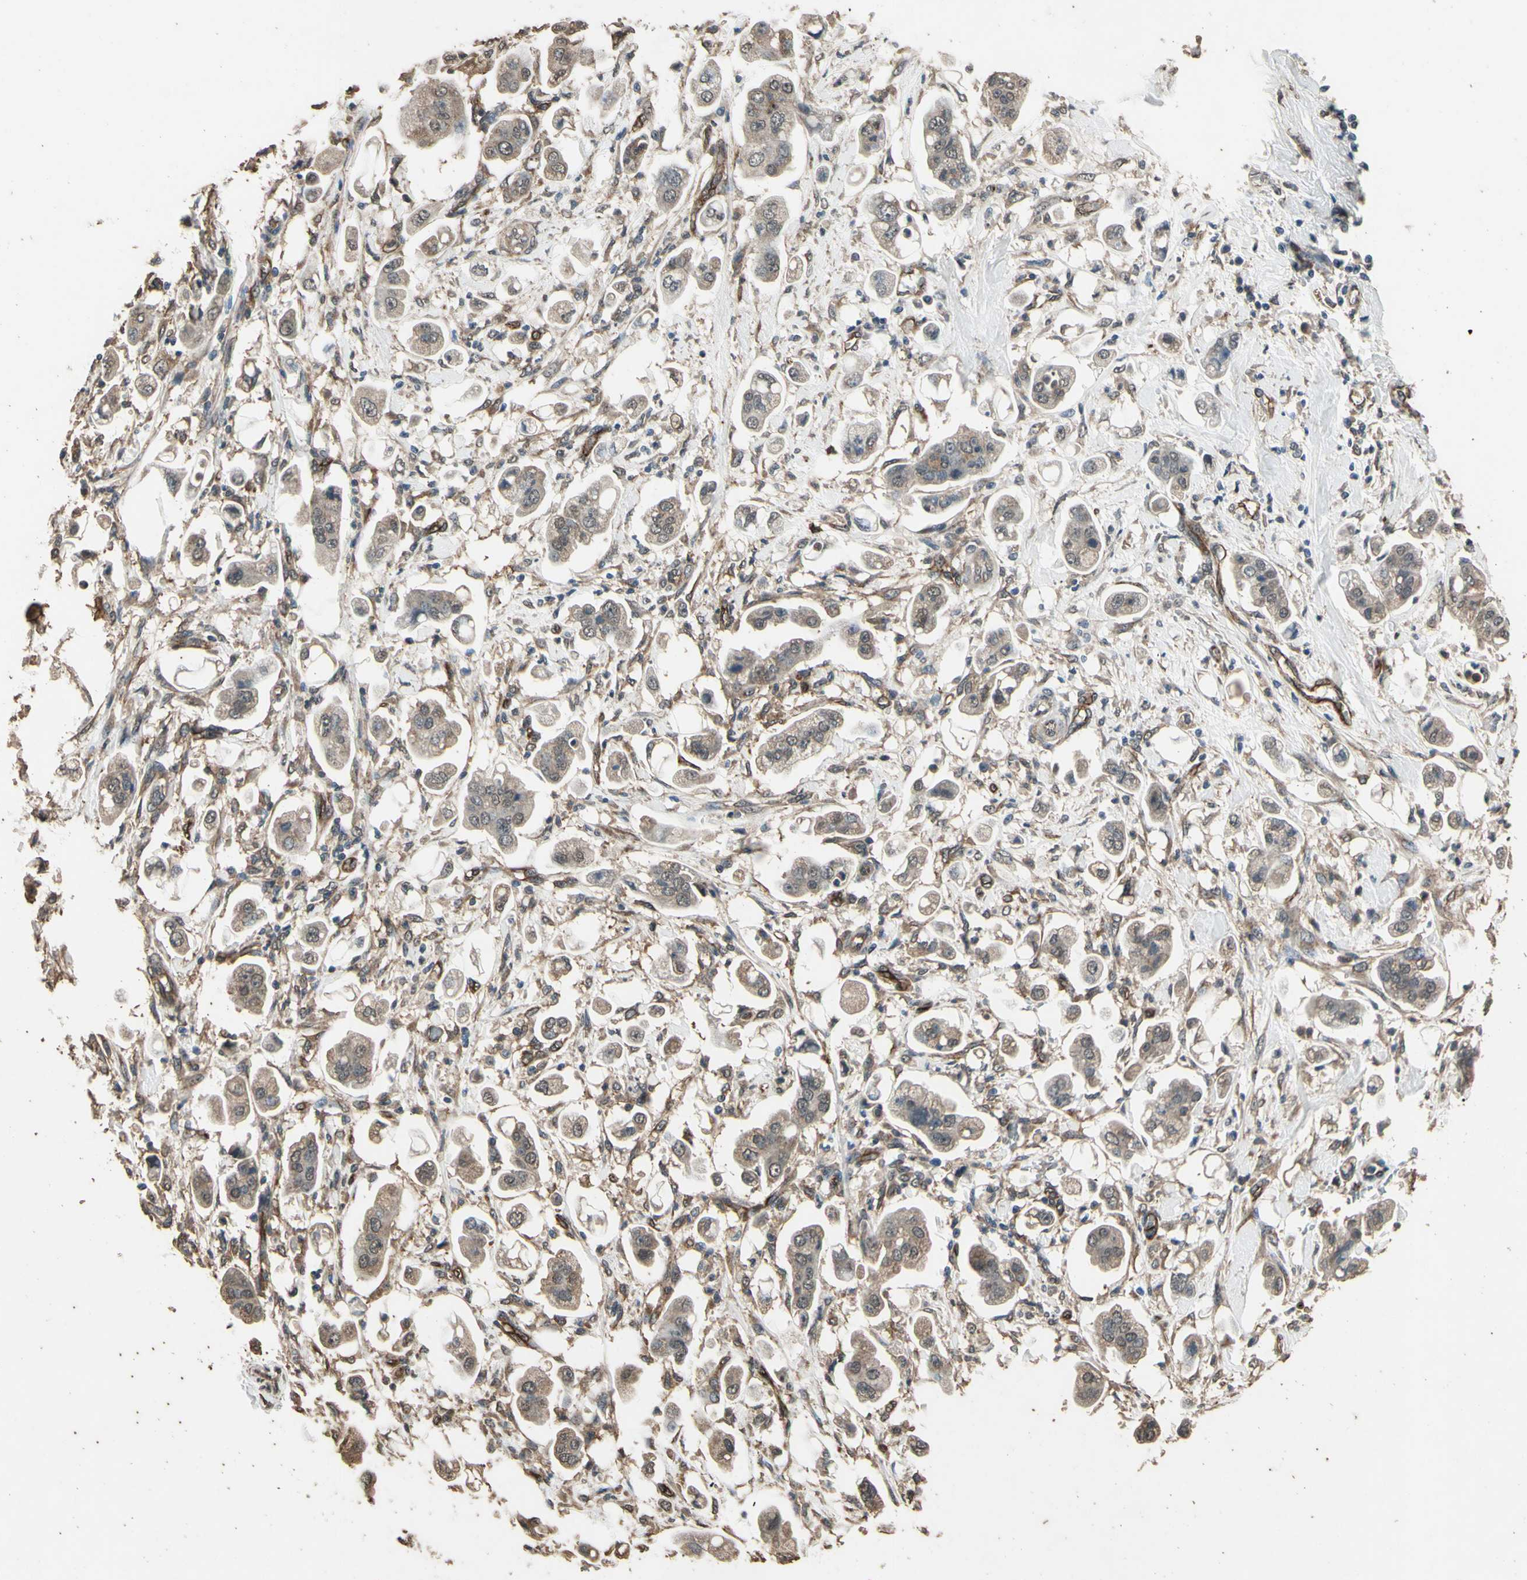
{"staining": {"intensity": "weak", "quantity": ">75%", "location": "cytoplasmic/membranous"}, "tissue": "stomach cancer", "cell_type": "Tumor cells", "image_type": "cancer", "snomed": [{"axis": "morphology", "description": "Adenocarcinoma, NOS"}, {"axis": "topography", "description": "Stomach"}], "caption": "A low amount of weak cytoplasmic/membranous expression is seen in approximately >75% of tumor cells in adenocarcinoma (stomach) tissue. Nuclei are stained in blue.", "gene": "TSPO", "patient": {"sex": "male", "age": 62}}